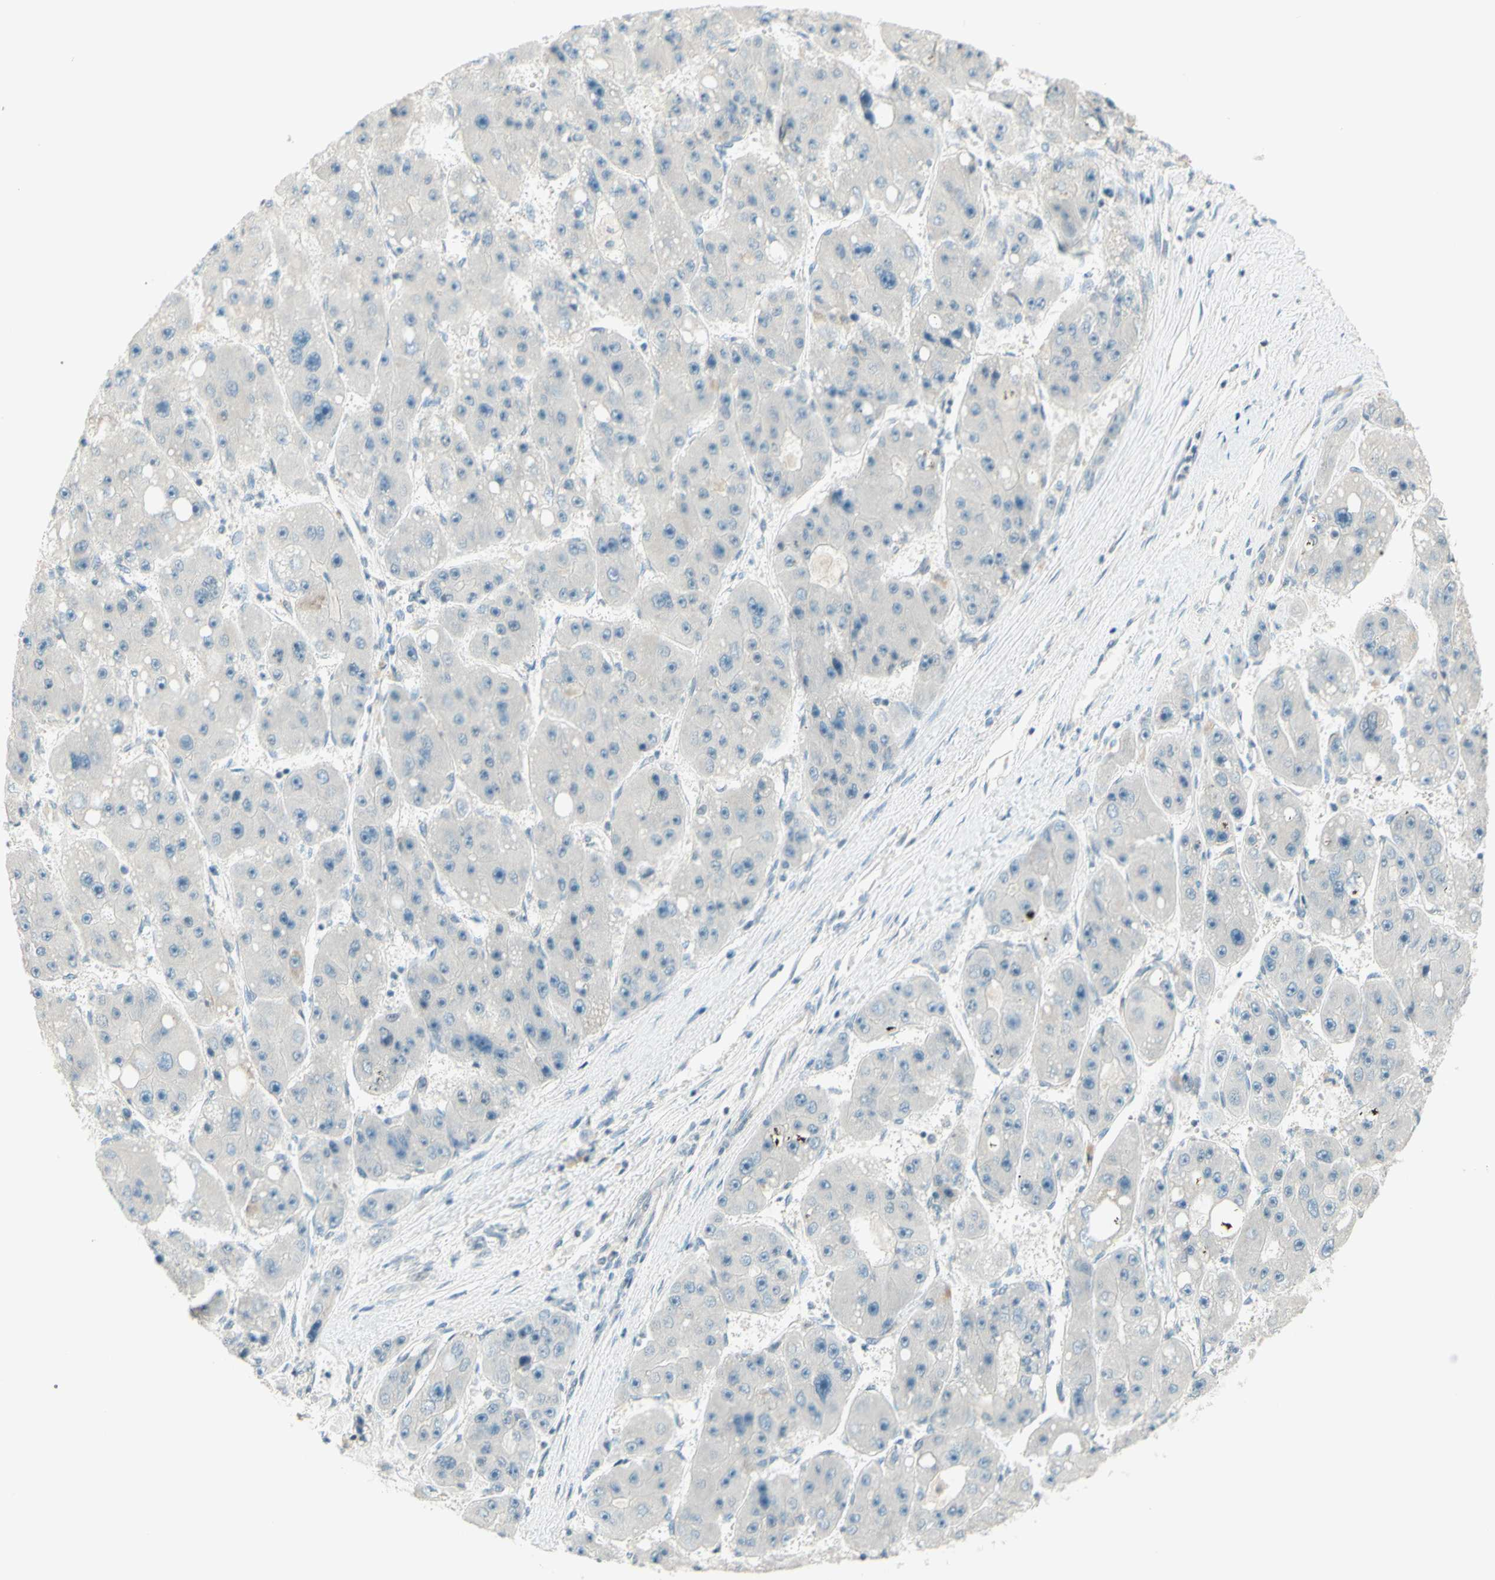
{"staining": {"intensity": "negative", "quantity": "none", "location": "none"}, "tissue": "liver cancer", "cell_type": "Tumor cells", "image_type": "cancer", "snomed": [{"axis": "morphology", "description": "Carcinoma, Hepatocellular, NOS"}, {"axis": "topography", "description": "Liver"}], "caption": "Tumor cells are negative for protein expression in human liver hepatocellular carcinoma.", "gene": "JPH1", "patient": {"sex": "female", "age": 61}}